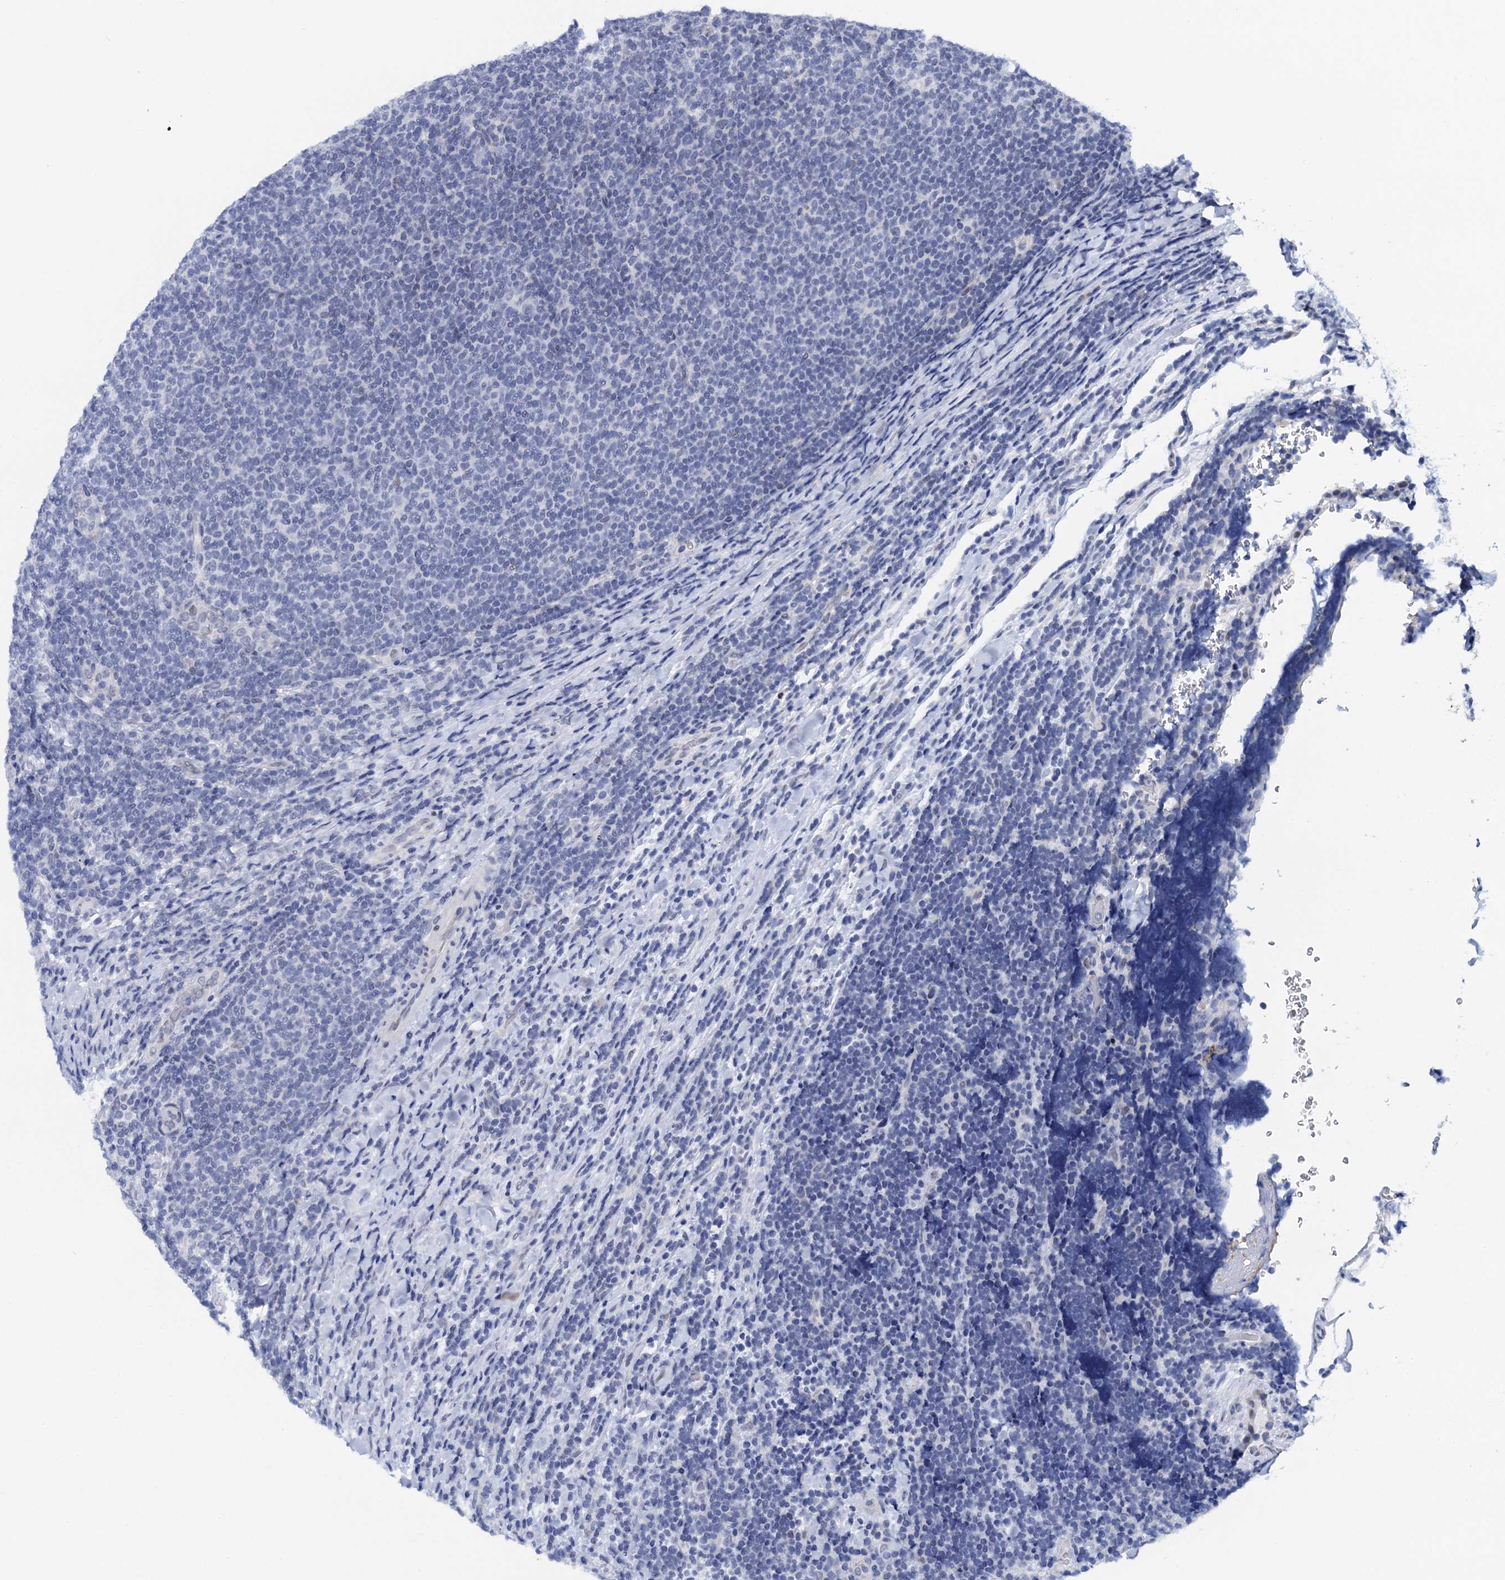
{"staining": {"intensity": "negative", "quantity": "none", "location": "none"}, "tissue": "lymphoma", "cell_type": "Tumor cells", "image_type": "cancer", "snomed": [{"axis": "morphology", "description": "Malignant lymphoma, non-Hodgkin's type, Low grade"}, {"axis": "topography", "description": "Lymph node"}], "caption": "This is an IHC micrograph of malignant lymphoma, non-Hodgkin's type (low-grade). There is no positivity in tumor cells.", "gene": "C16orf87", "patient": {"sex": "male", "age": 66}}